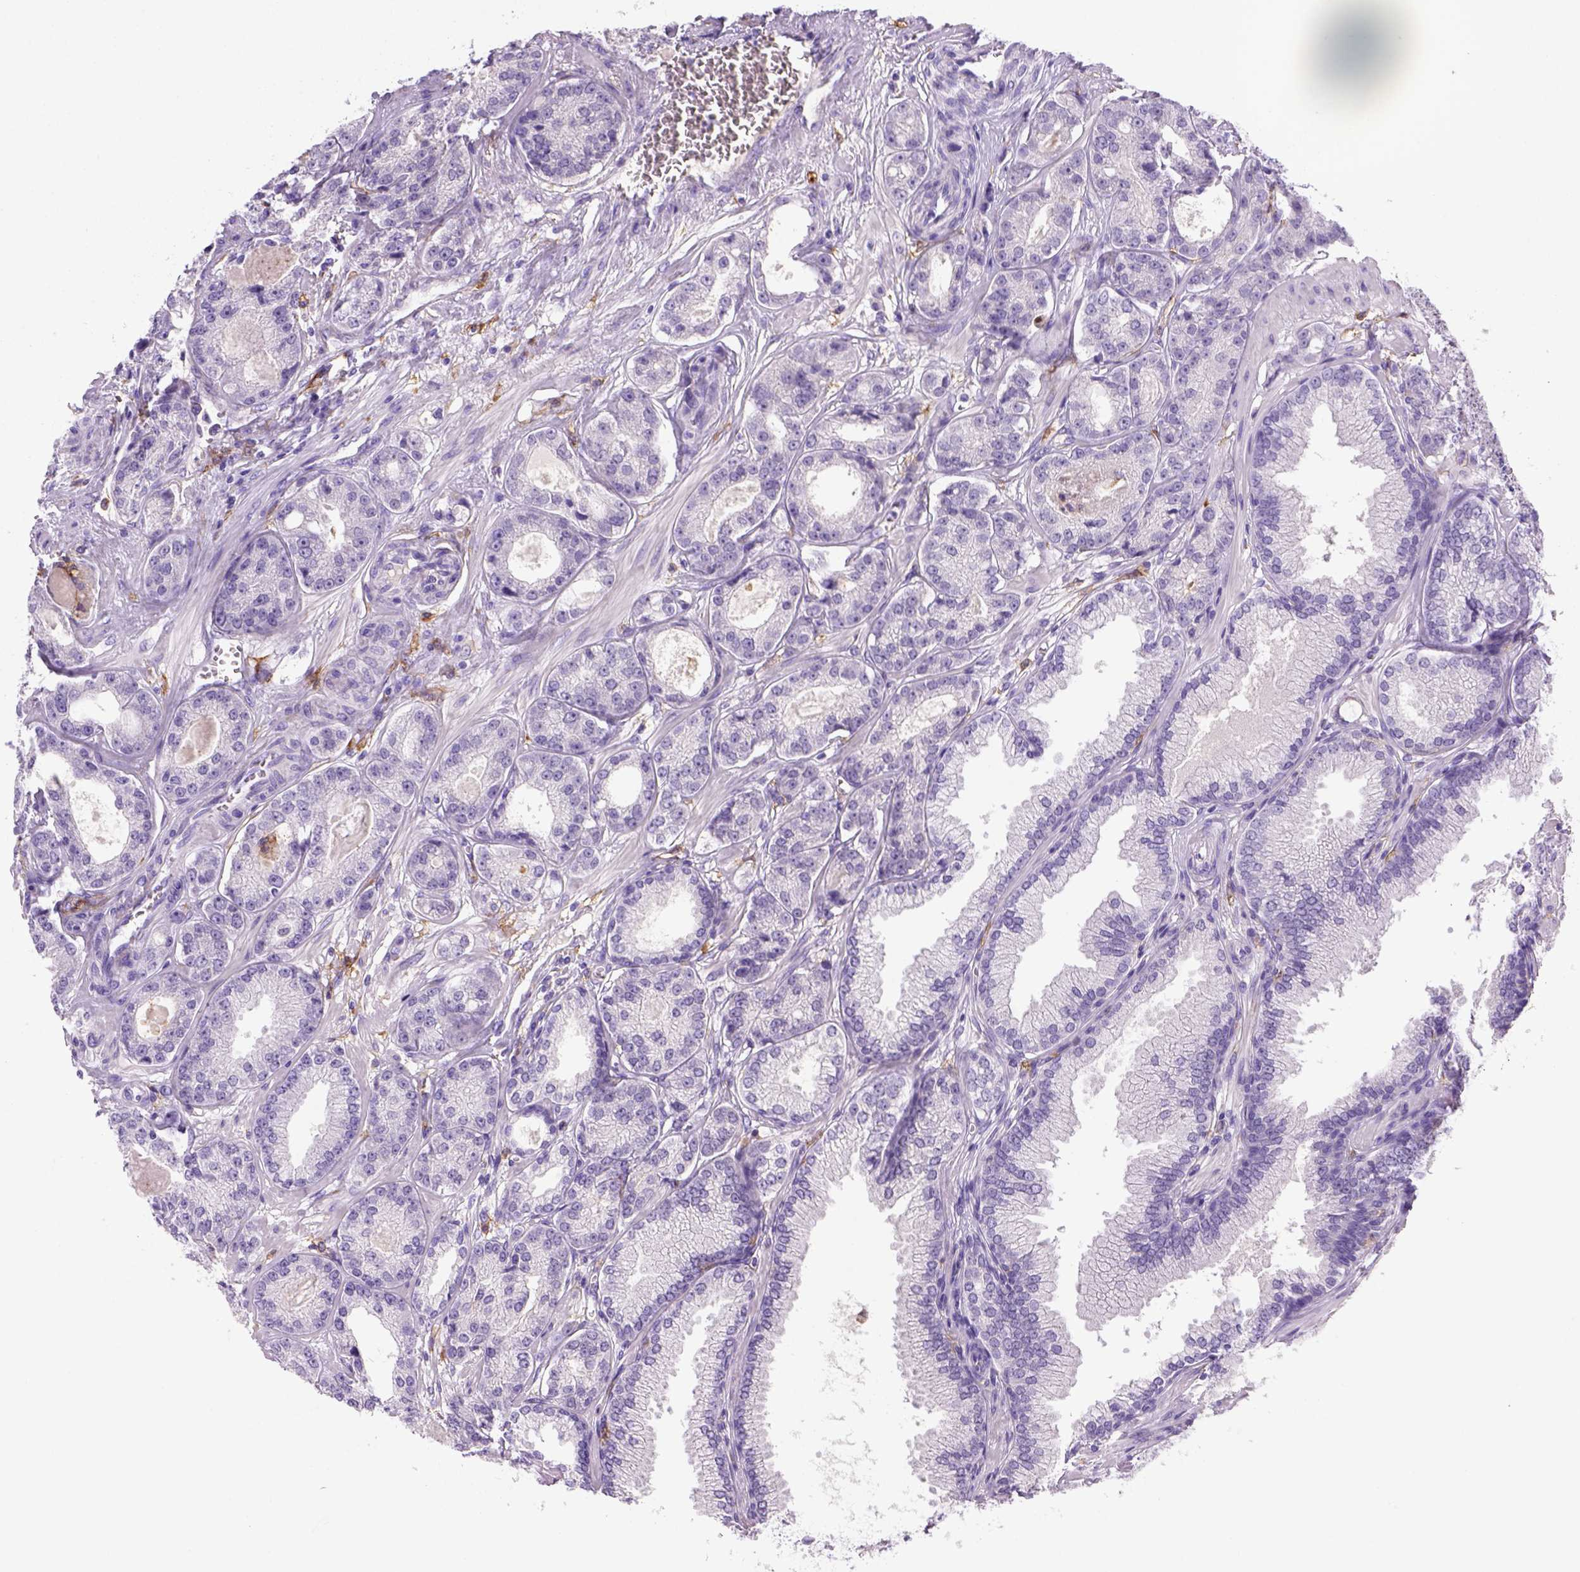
{"staining": {"intensity": "negative", "quantity": "none", "location": "none"}, "tissue": "prostate cancer", "cell_type": "Tumor cells", "image_type": "cancer", "snomed": [{"axis": "morphology", "description": "Adenocarcinoma, NOS"}, {"axis": "topography", "description": "Prostate"}], "caption": "Immunohistochemical staining of prostate cancer exhibits no significant positivity in tumor cells.", "gene": "CD14", "patient": {"sex": "male", "age": 64}}